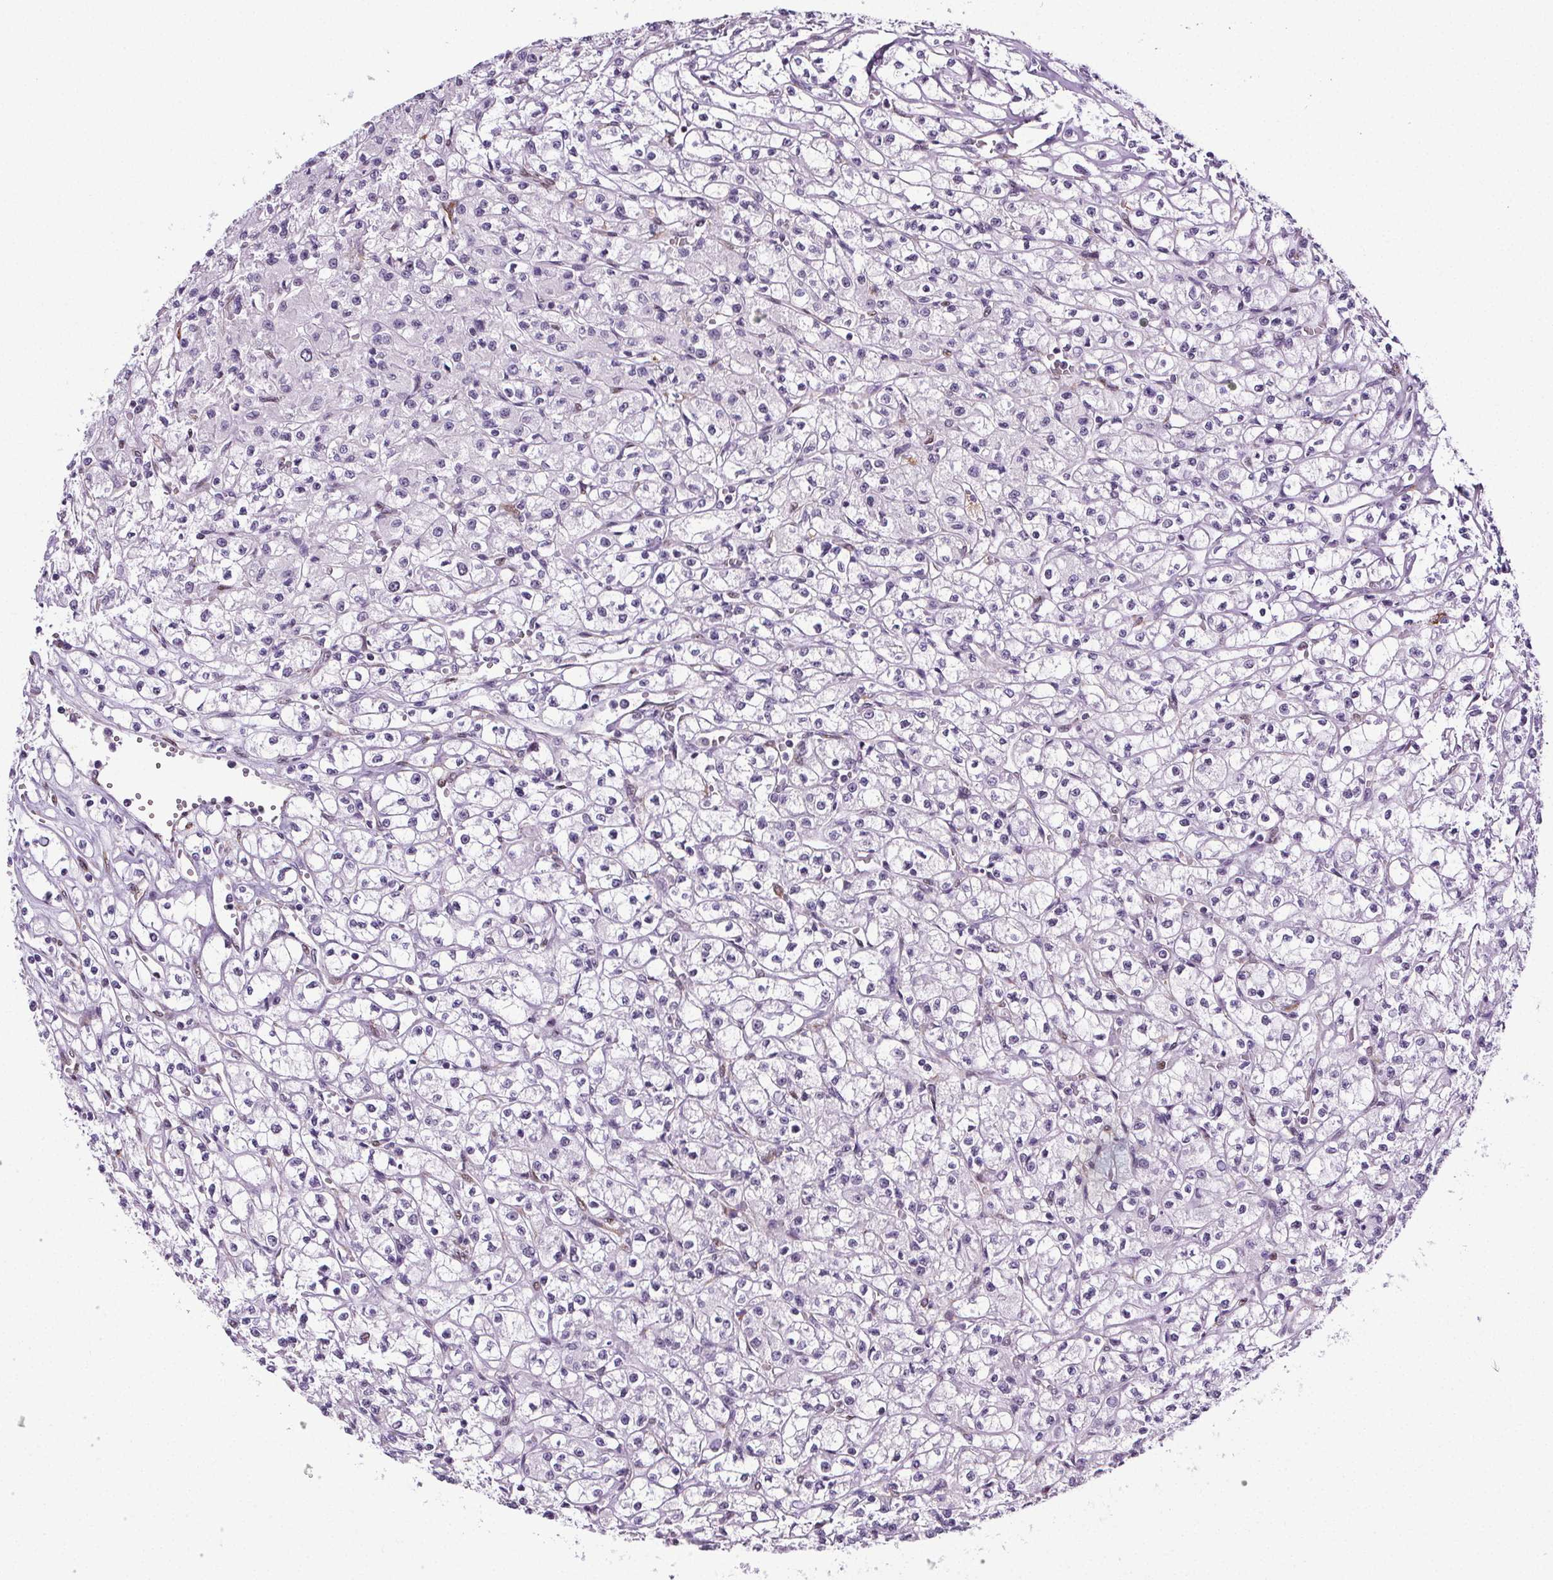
{"staining": {"intensity": "negative", "quantity": "none", "location": "none"}, "tissue": "renal cancer", "cell_type": "Tumor cells", "image_type": "cancer", "snomed": [{"axis": "morphology", "description": "Adenocarcinoma, NOS"}, {"axis": "topography", "description": "Kidney"}], "caption": "This is an IHC histopathology image of human adenocarcinoma (renal). There is no expression in tumor cells.", "gene": "GP6", "patient": {"sex": "female", "age": 70}}